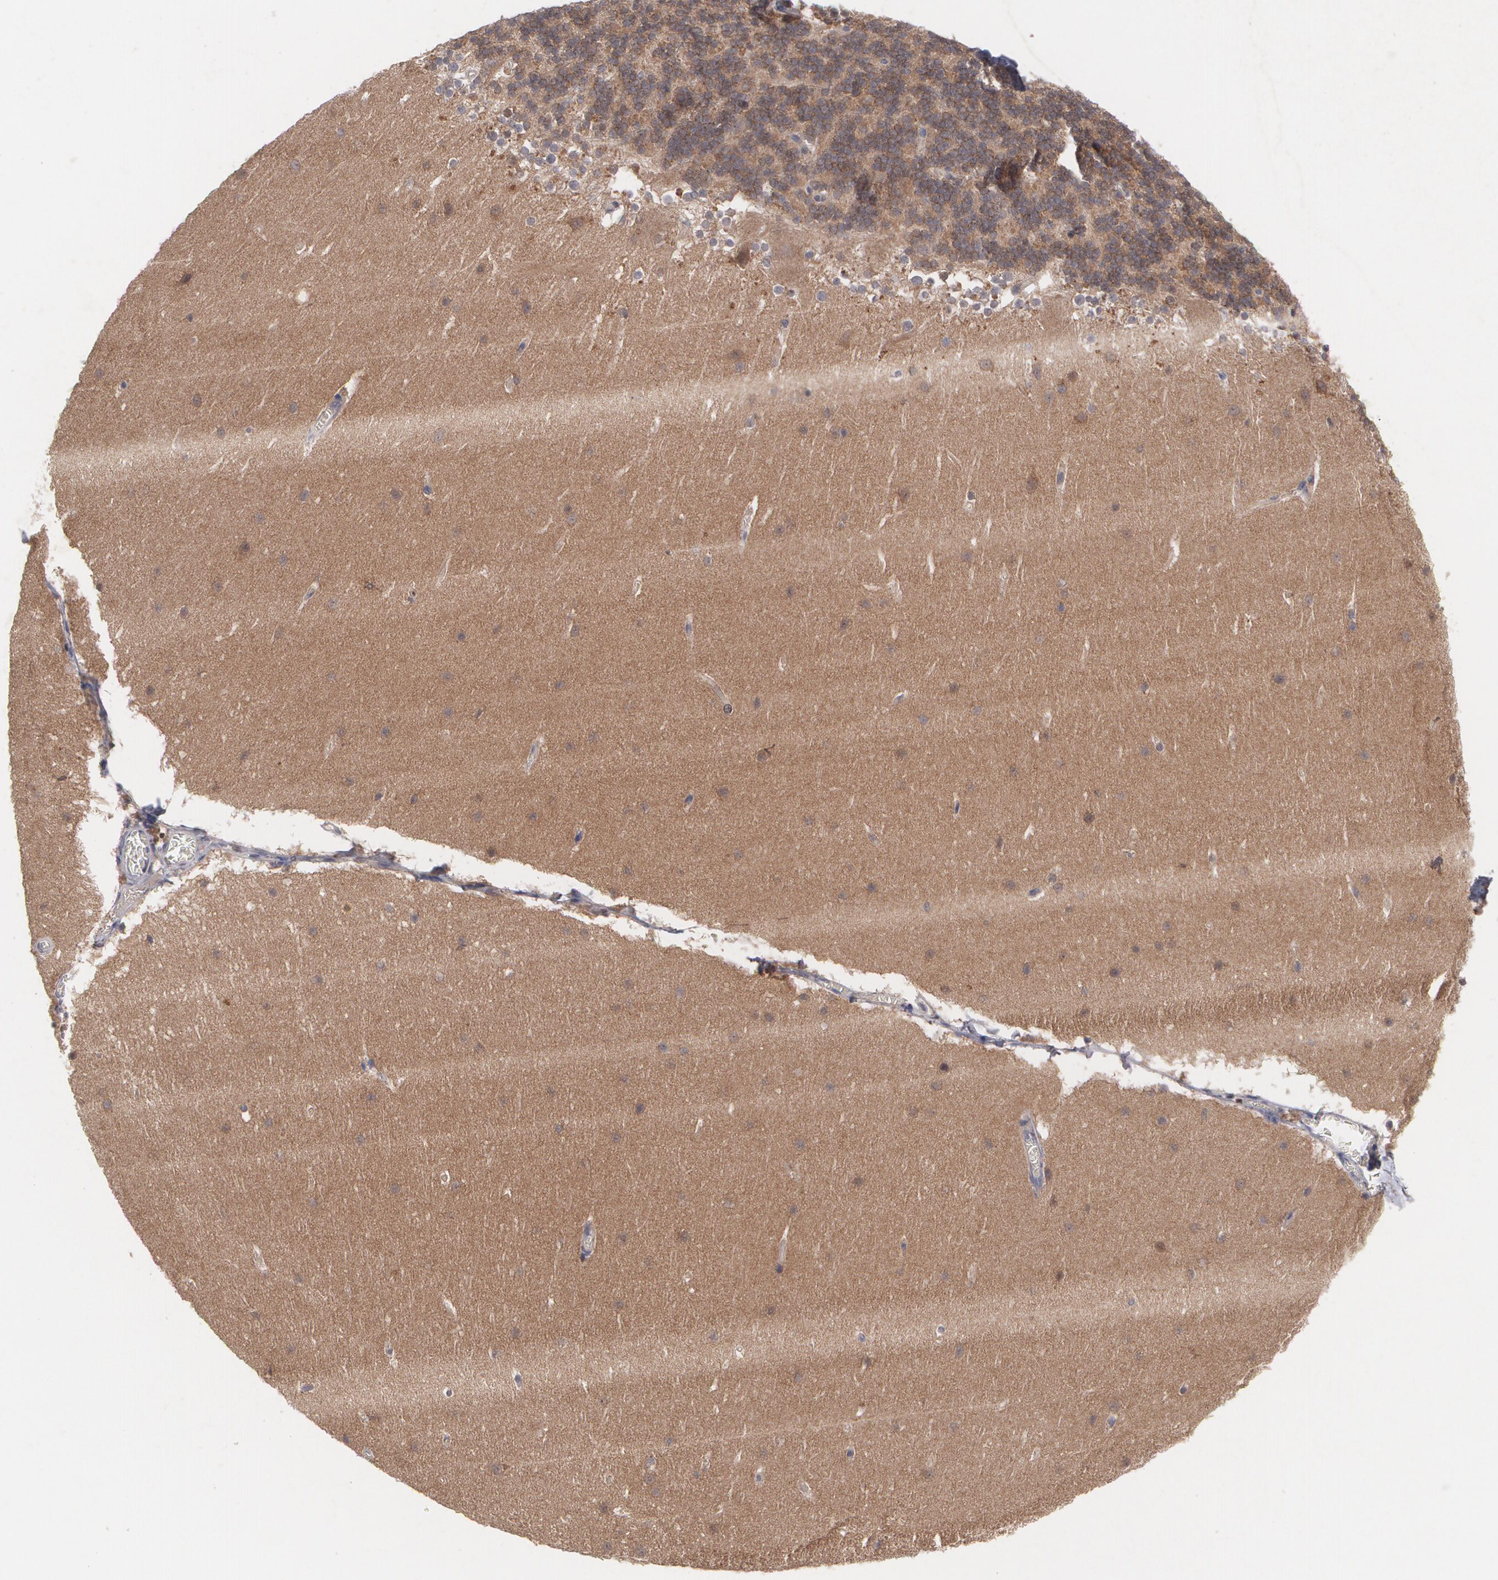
{"staining": {"intensity": "moderate", "quantity": ">75%", "location": "cytoplasmic/membranous"}, "tissue": "cerebellum", "cell_type": "Cells in granular layer", "image_type": "normal", "snomed": [{"axis": "morphology", "description": "Normal tissue, NOS"}, {"axis": "topography", "description": "Cerebellum"}], "caption": "DAB immunohistochemical staining of unremarkable human cerebellum demonstrates moderate cytoplasmic/membranous protein positivity in approximately >75% of cells in granular layer.", "gene": "HTT", "patient": {"sex": "female", "age": 19}}